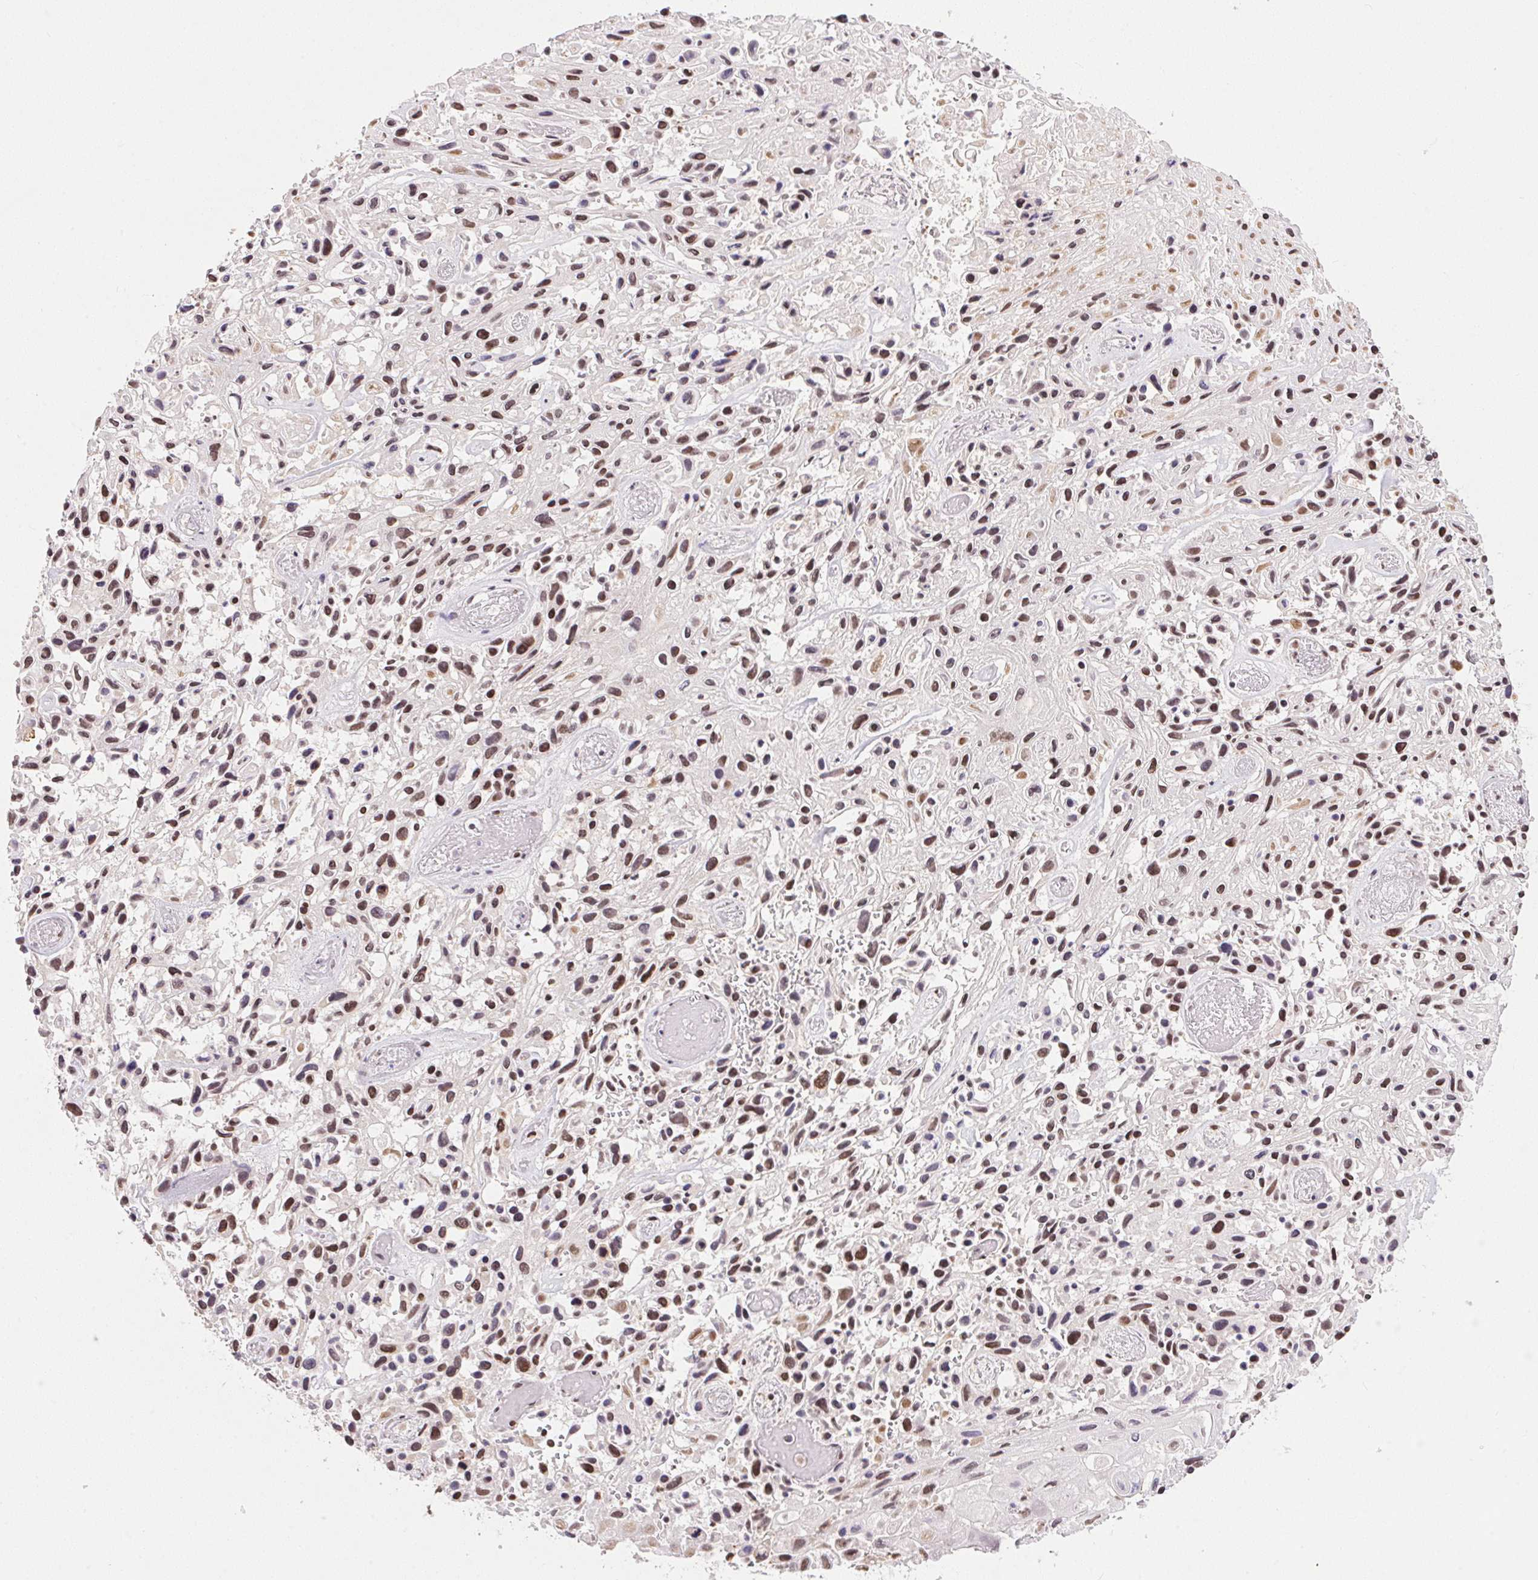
{"staining": {"intensity": "moderate", "quantity": ">75%", "location": "nuclear"}, "tissue": "skin cancer", "cell_type": "Tumor cells", "image_type": "cancer", "snomed": [{"axis": "morphology", "description": "Squamous cell carcinoma, NOS"}, {"axis": "topography", "description": "Skin"}], "caption": "Immunohistochemical staining of human skin cancer reveals medium levels of moderate nuclear protein staining in about >75% of tumor cells.", "gene": "NFE2L1", "patient": {"sex": "male", "age": 82}}